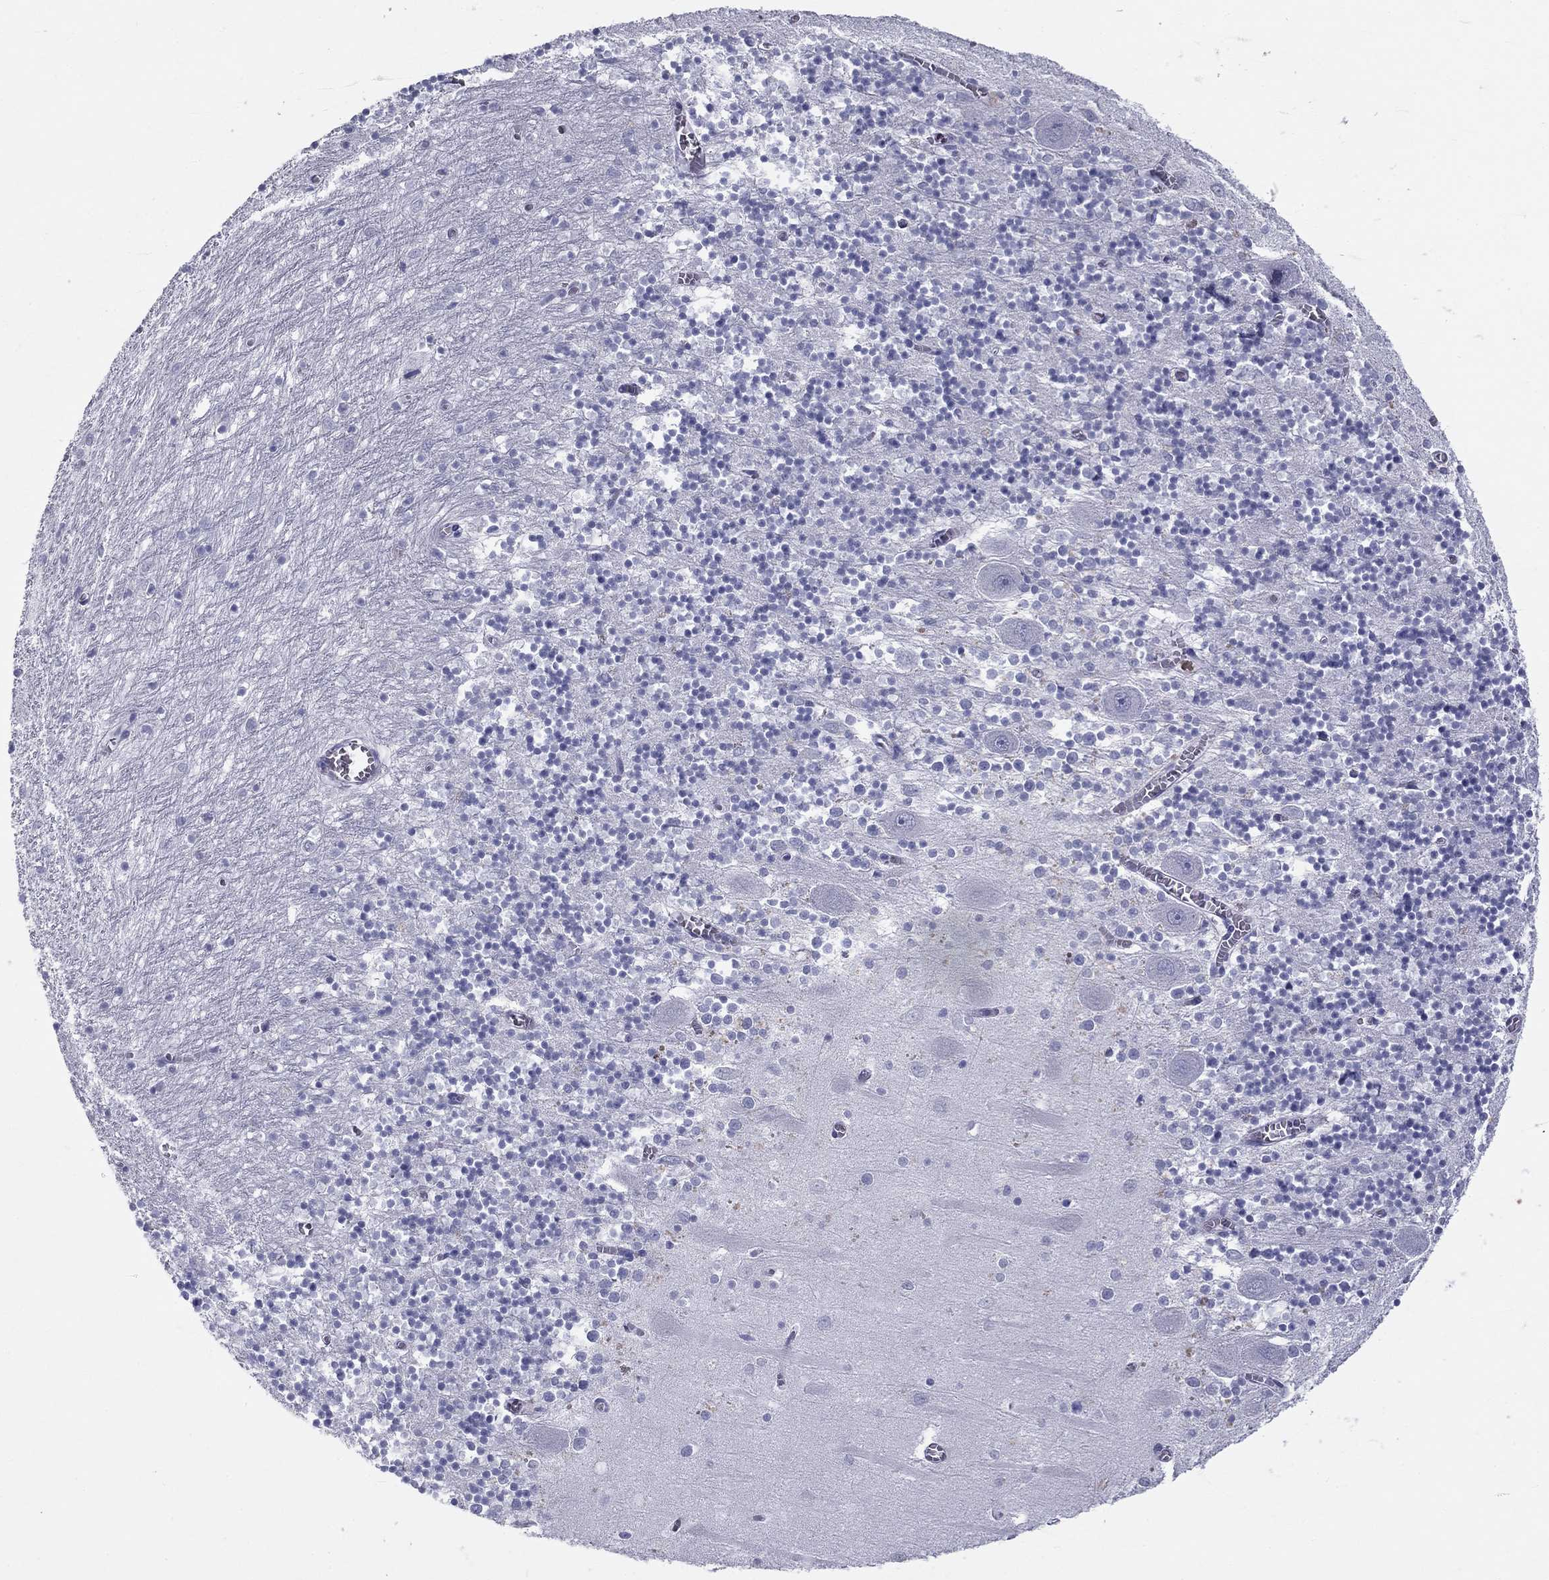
{"staining": {"intensity": "negative", "quantity": "none", "location": "none"}, "tissue": "cerebellum", "cell_type": "Cells in granular layer", "image_type": "normal", "snomed": [{"axis": "morphology", "description": "Normal tissue, NOS"}, {"axis": "topography", "description": "Cerebellum"}], "caption": "Cells in granular layer show no significant positivity in benign cerebellum.", "gene": "DNALI1", "patient": {"sex": "female", "age": 64}}